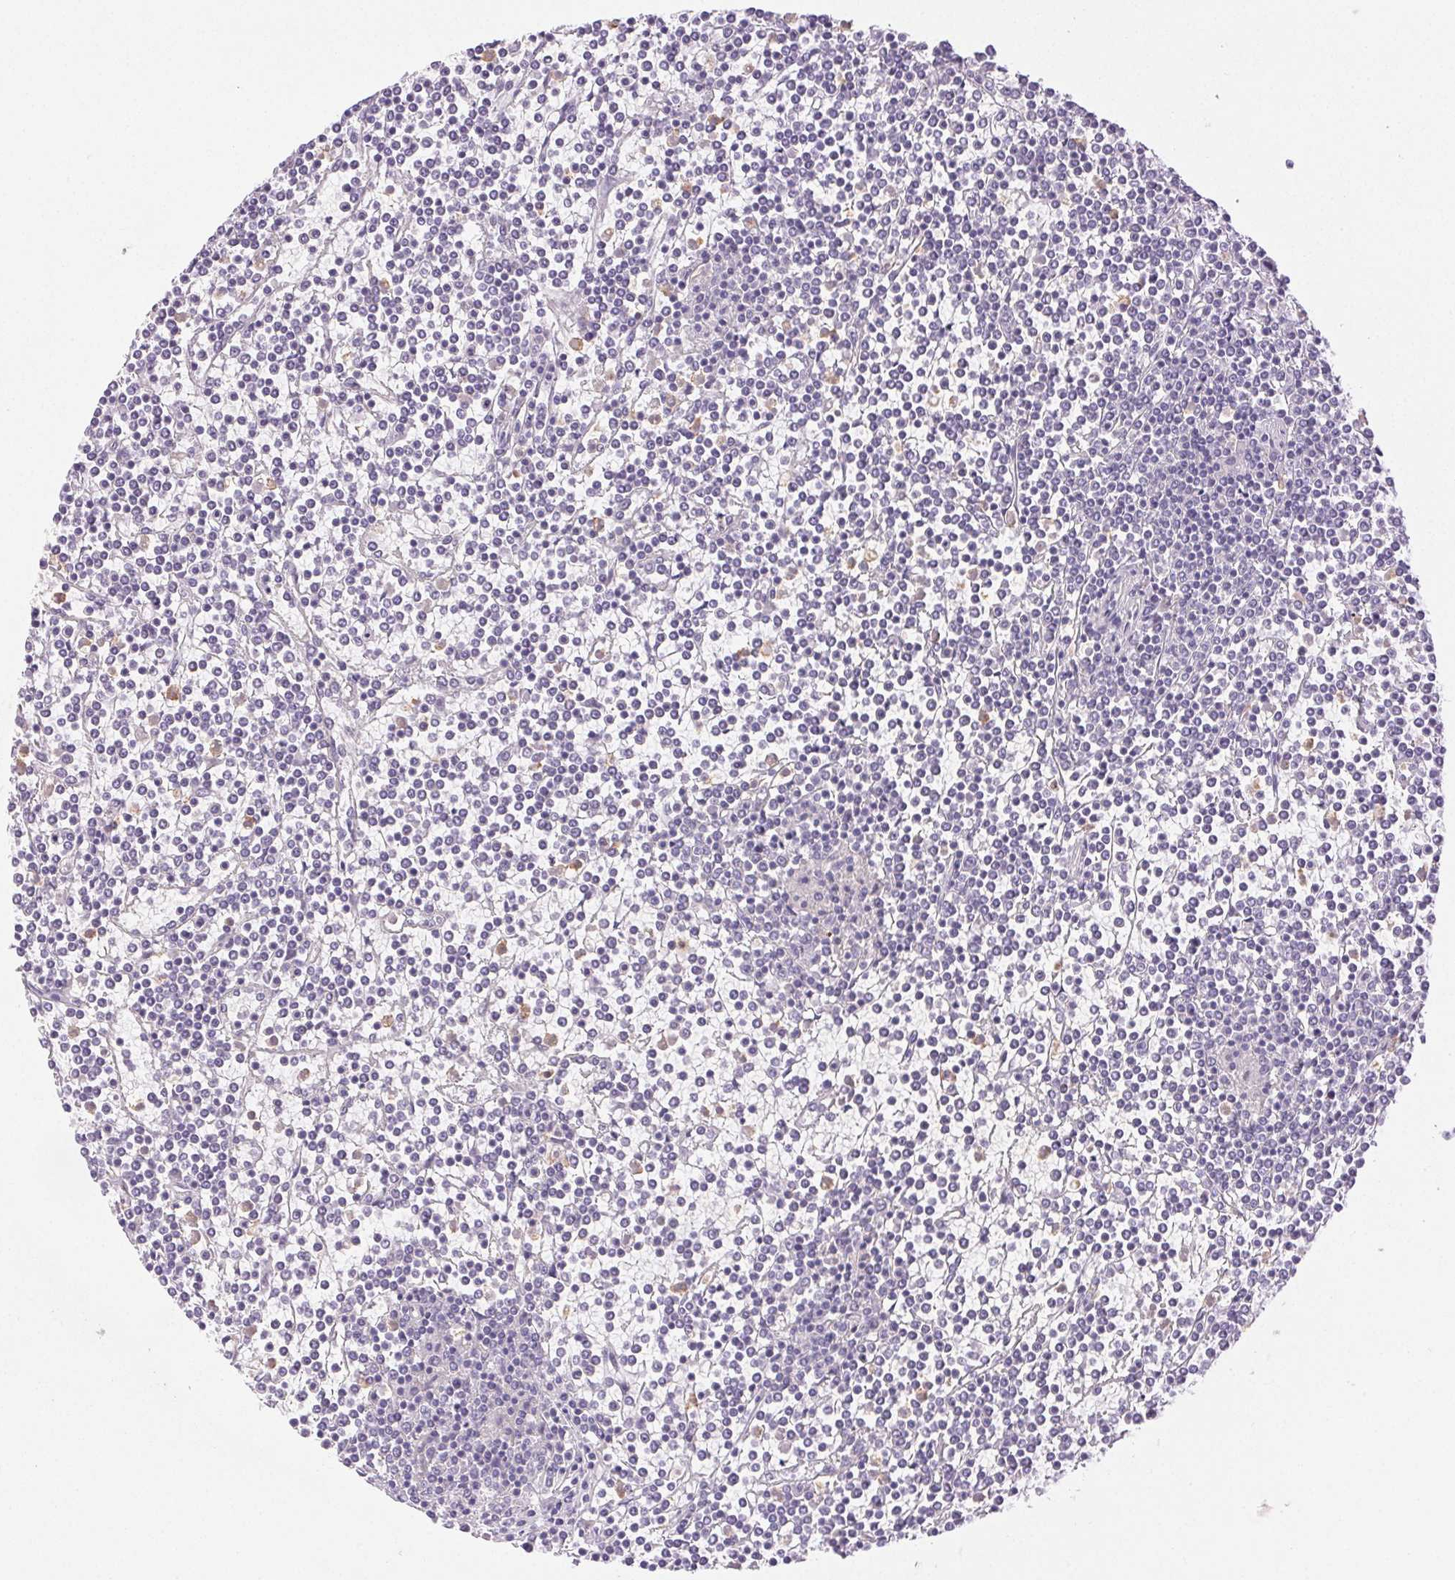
{"staining": {"intensity": "negative", "quantity": "none", "location": "none"}, "tissue": "lymphoma", "cell_type": "Tumor cells", "image_type": "cancer", "snomed": [{"axis": "morphology", "description": "Malignant lymphoma, non-Hodgkin's type, Low grade"}, {"axis": "topography", "description": "Spleen"}], "caption": "Lymphoma was stained to show a protein in brown. There is no significant positivity in tumor cells.", "gene": "EMX2", "patient": {"sex": "female", "age": 19}}